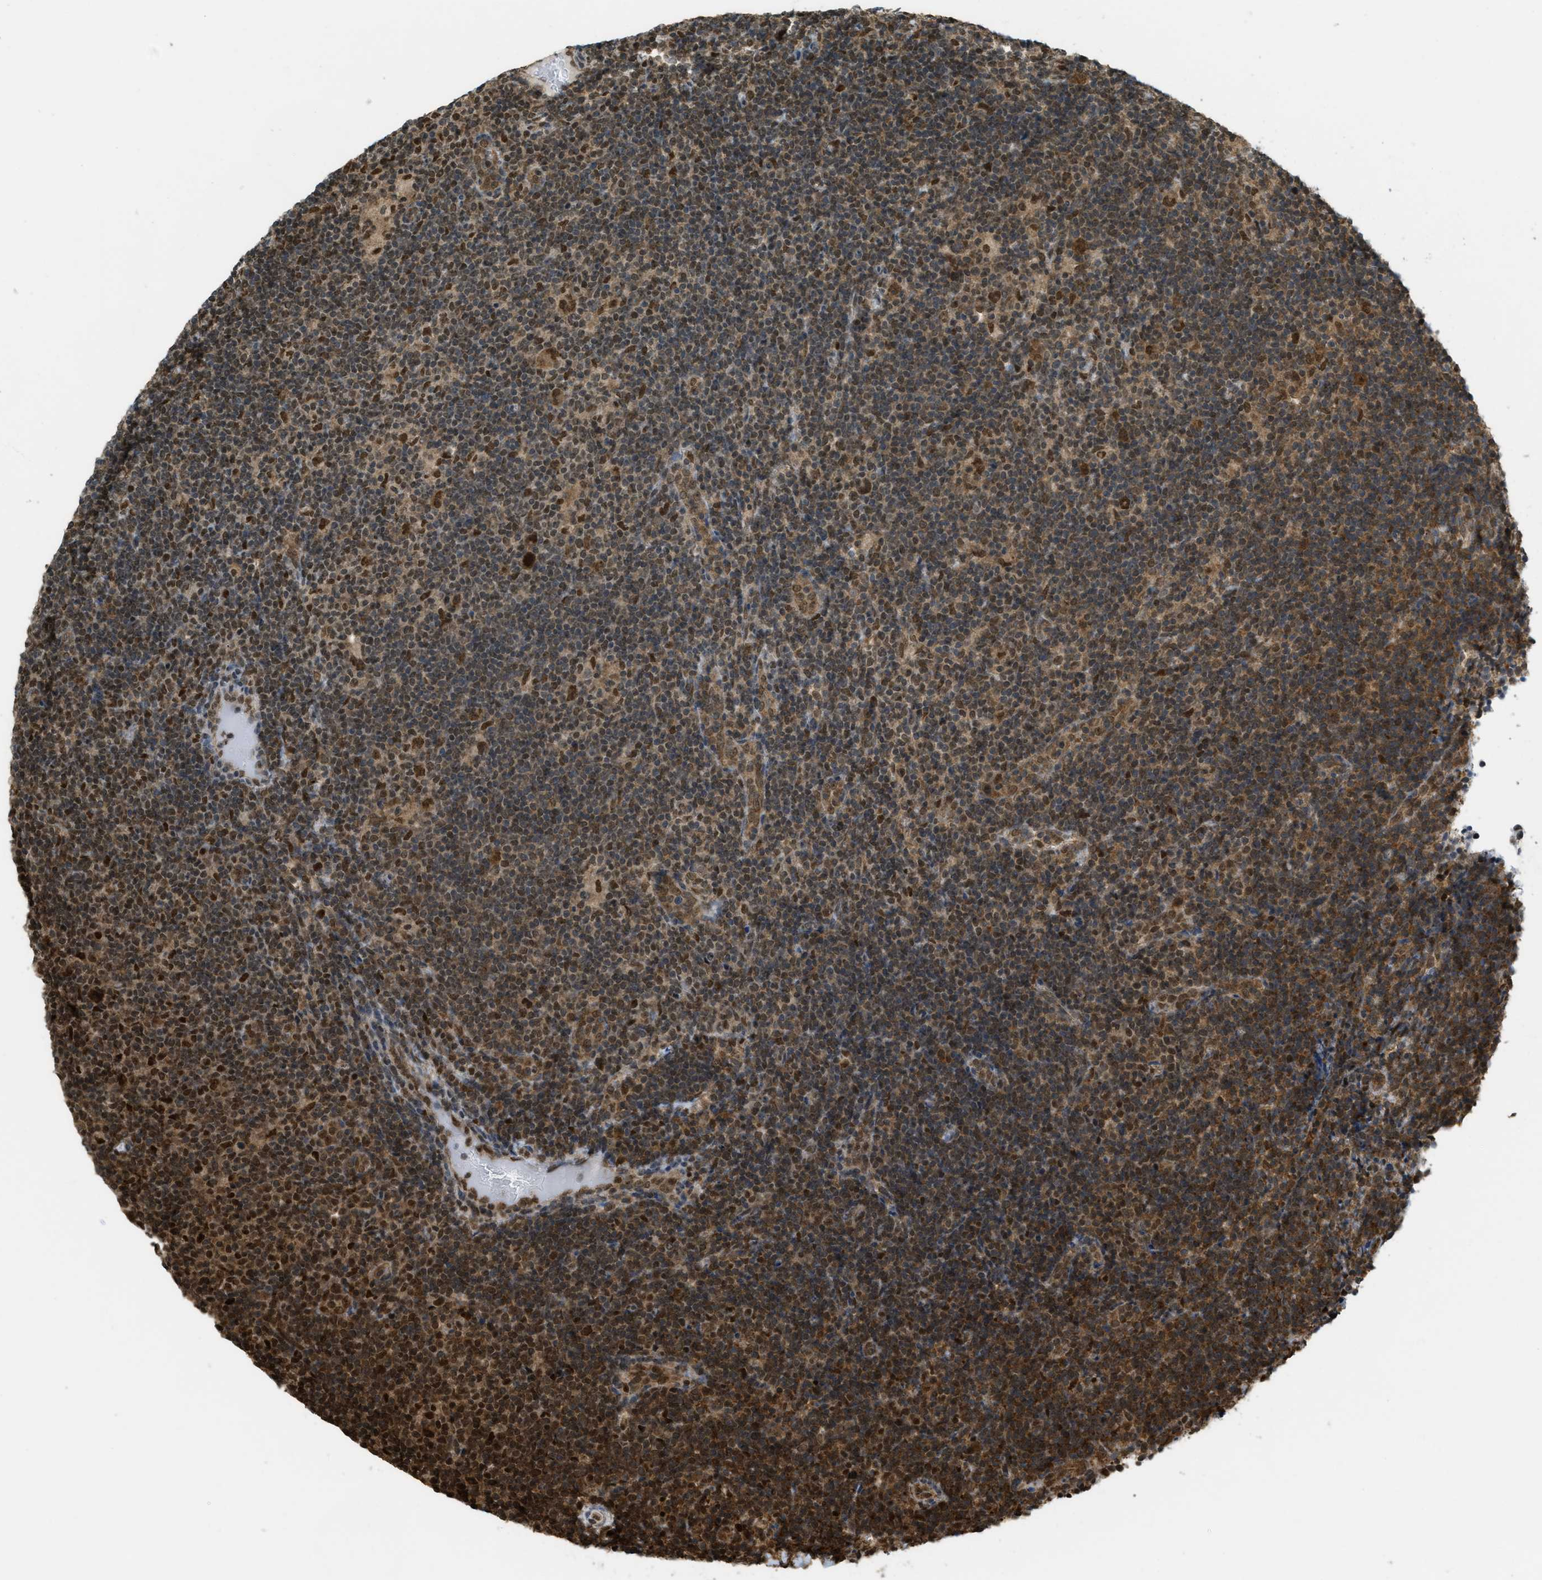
{"staining": {"intensity": "strong", "quantity": ">75%", "location": "nuclear"}, "tissue": "lymphoma", "cell_type": "Tumor cells", "image_type": "cancer", "snomed": [{"axis": "morphology", "description": "Hodgkin's disease, NOS"}, {"axis": "topography", "description": "Lymph node"}], "caption": "A brown stain shows strong nuclear positivity of a protein in human Hodgkin's disease tumor cells. (DAB = brown stain, brightfield microscopy at high magnification).", "gene": "TNPO1", "patient": {"sex": "female", "age": 57}}